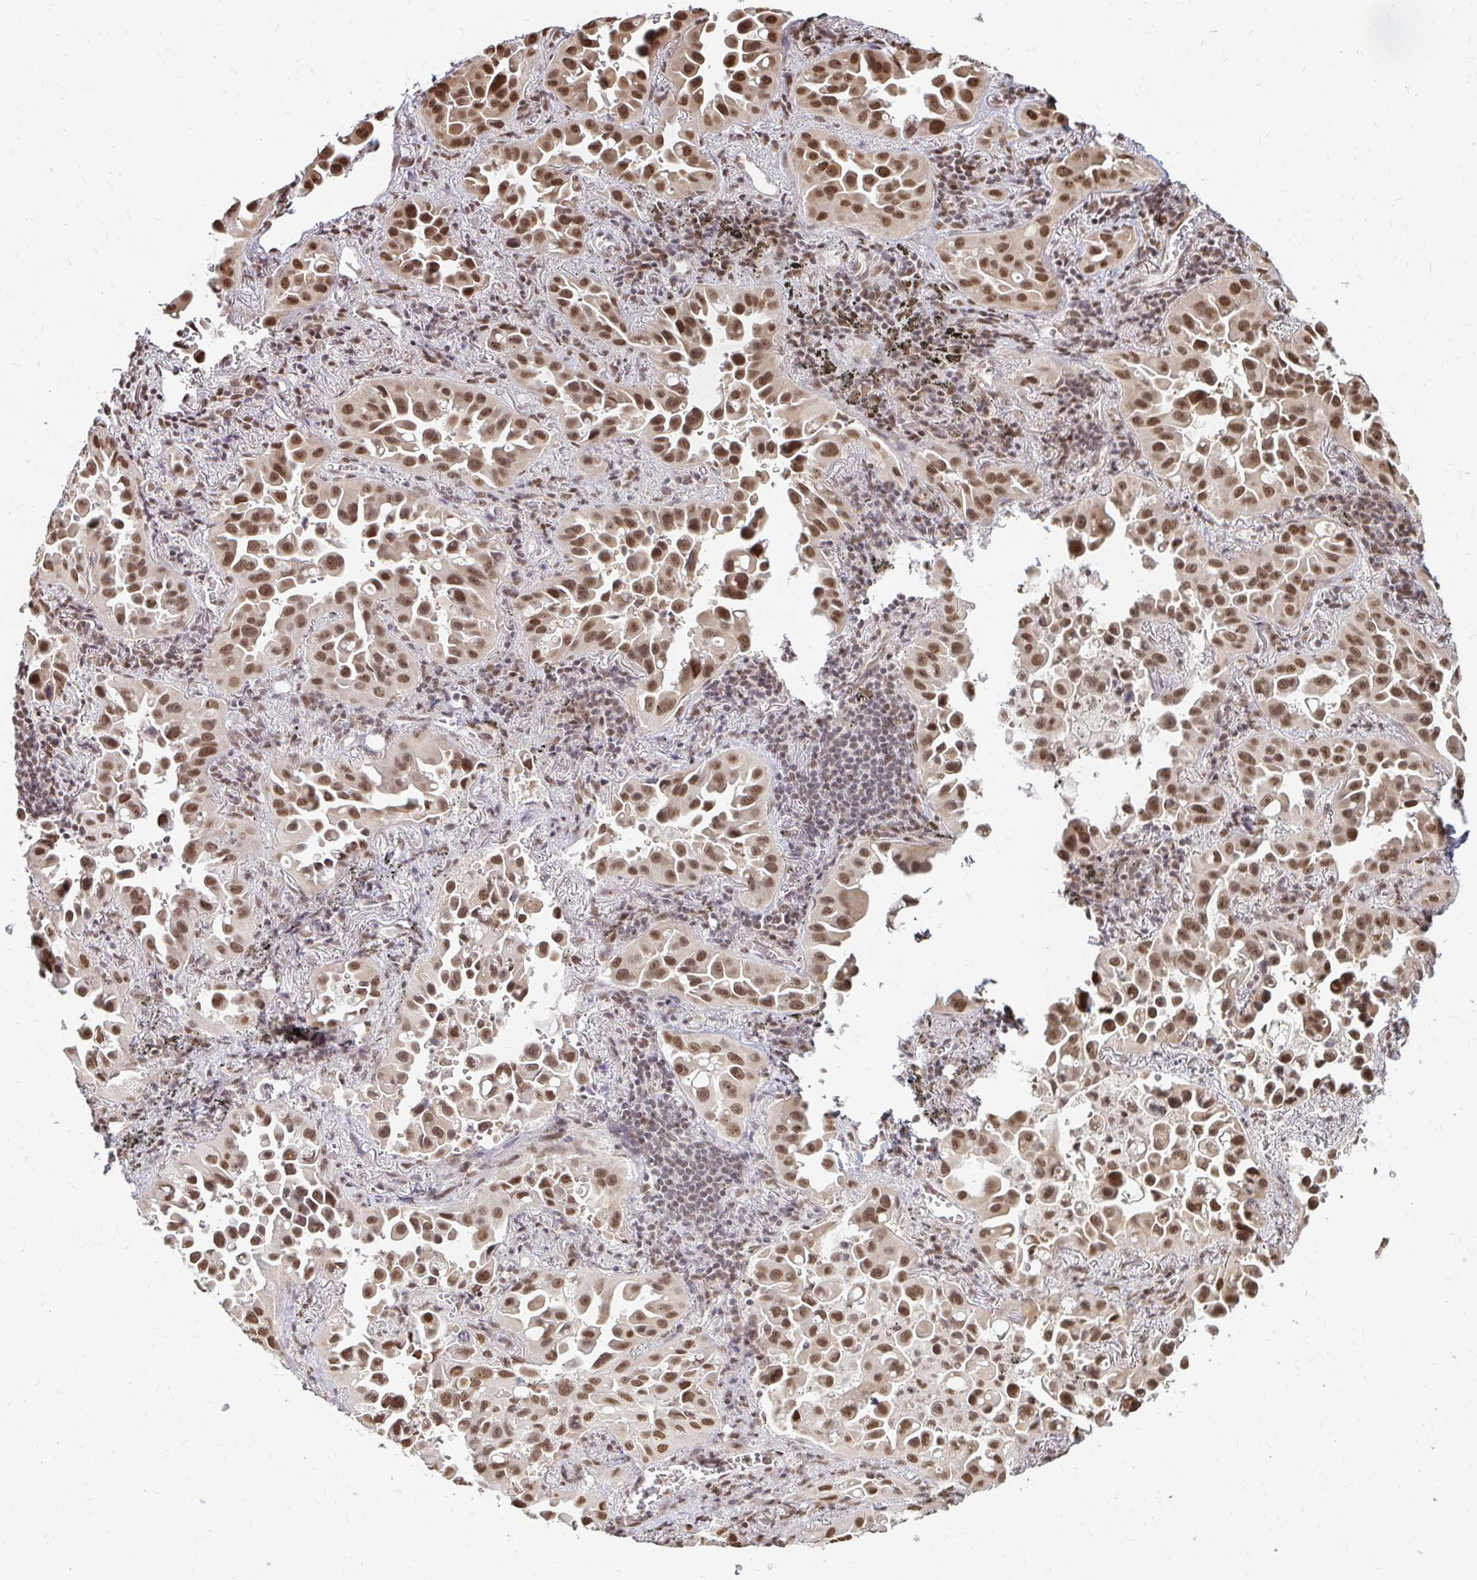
{"staining": {"intensity": "moderate", "quantity": ">75%", "location": "nuclear"}, "tissue": "lung cancer", "cell_type": "Tumor cells", "image_type": "cancer", "snomed": [{"axis": "morphology", "description": "Adenocarcinoma, NOS"}, {"axis": "topography", "description": "Lung"}], "caption": "Protein expression by immunohistochemistry reveals moderate nuclear positivity in about >75% of tumor cells in lung adenocarcinoma.", "gene": "HNRNPU", "patient": {"sex": "male", "age": 68}}